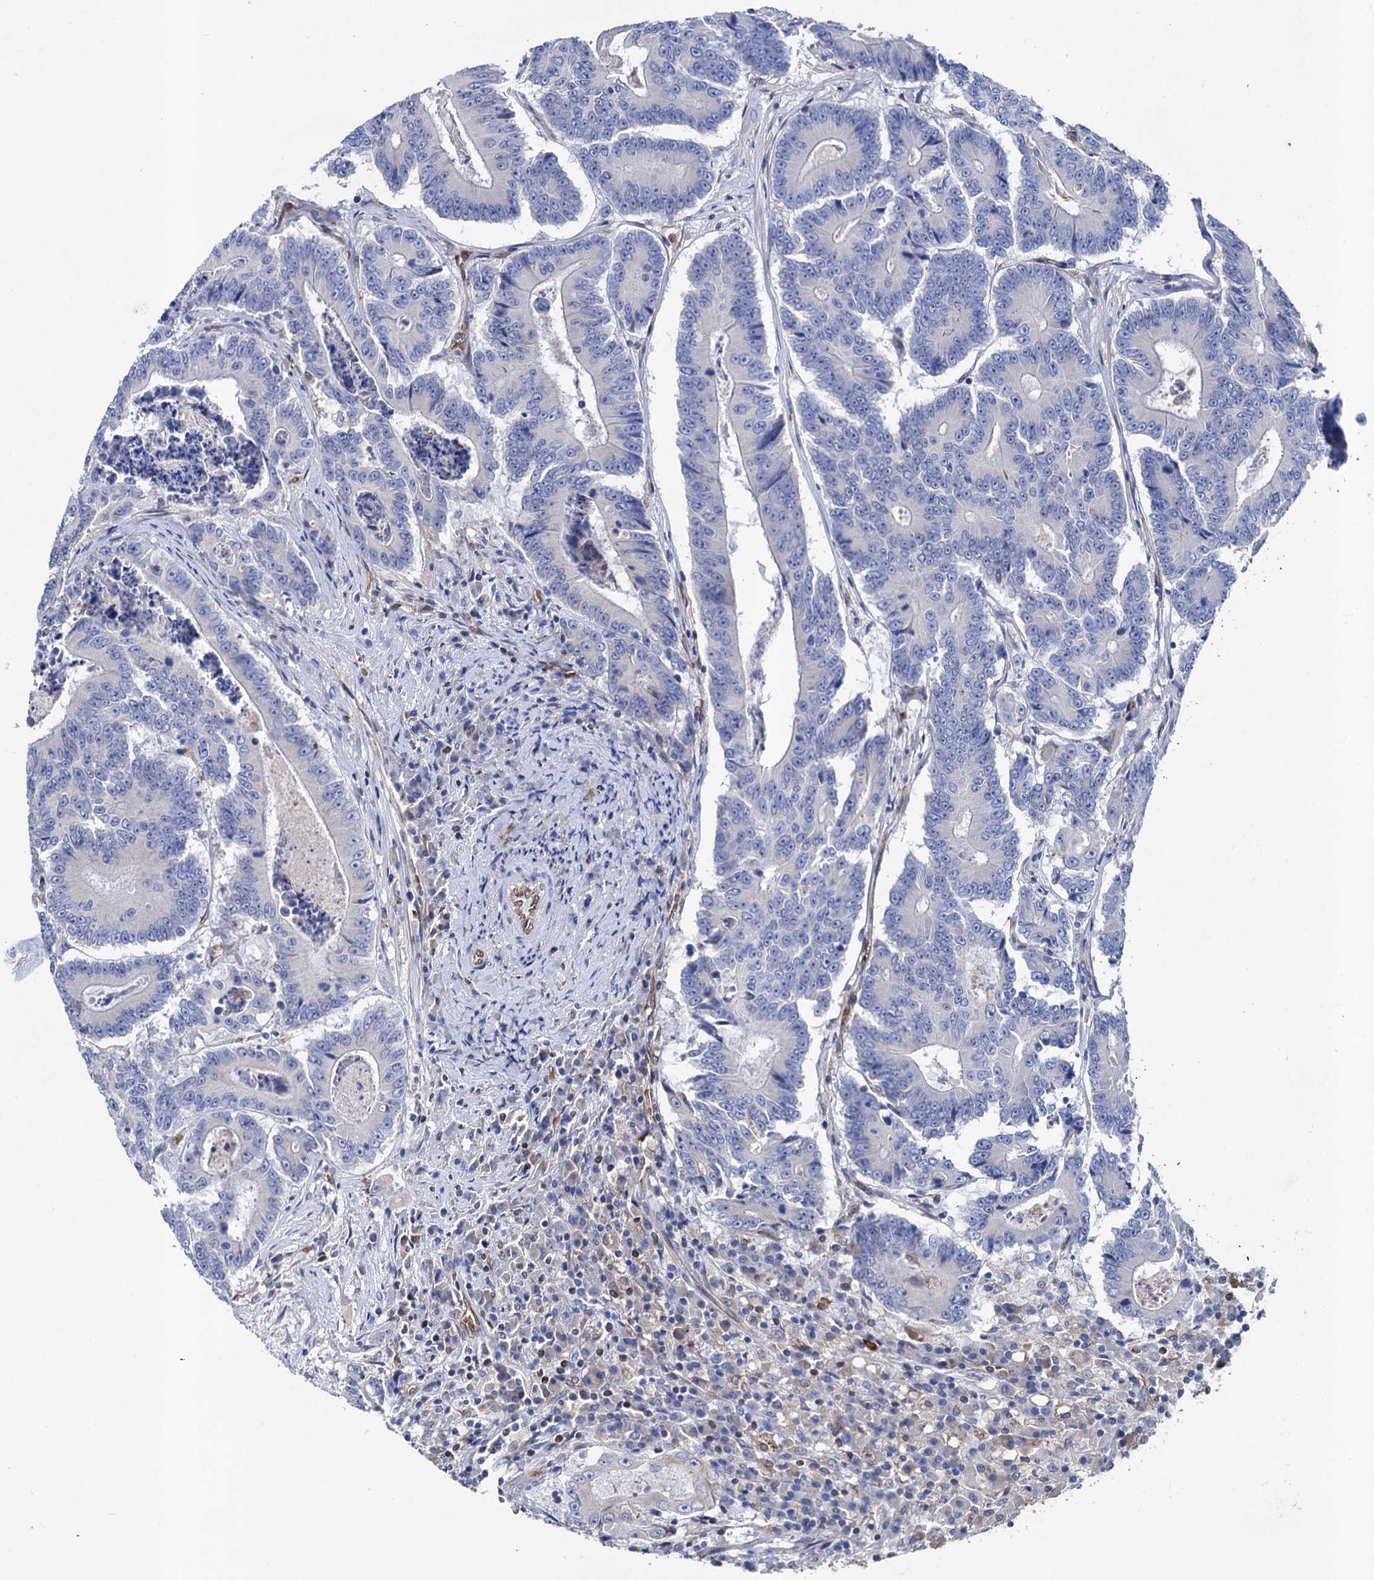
{"staining": {"intensity": "negative", "quantity": "none", "location": "none"}, "tissue": "colorectal cancer", "cell_type": "Tumor cells", "image_type": "cancer", "snomed": [{"axis": "morphology", "description": "Adenocarcinoma, NOS"}, {"axis": "topography", "description": "Colon"}], "caption": "This is an IHC micrograph of colorectal cancer. There is no positivity in tumor cells.", "gene": "STING1", "patient": {"sex": "male", "age": 83}}